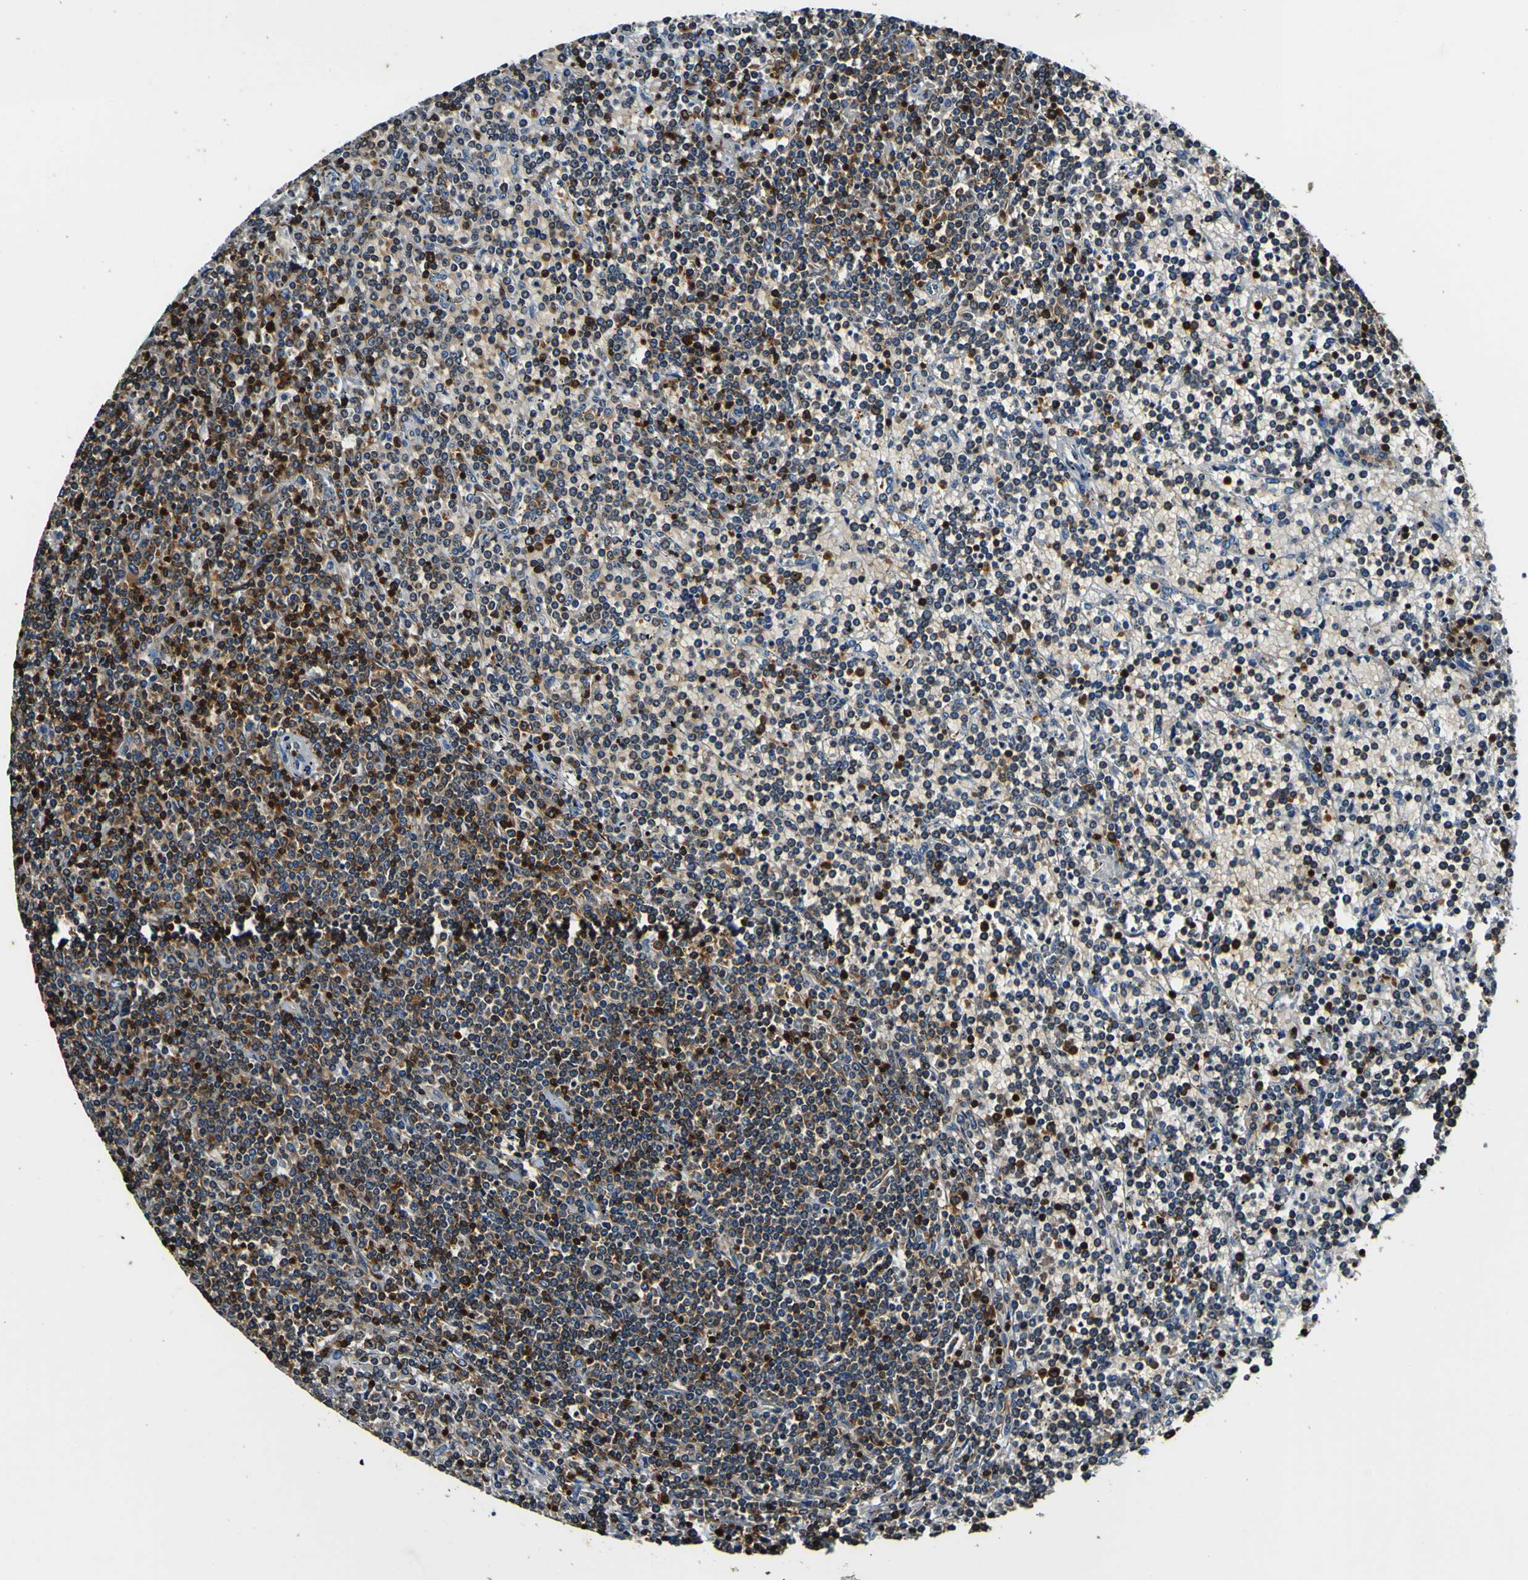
{"staining": {"intensity": "strong", "quantity": ">75%", "location": "cytoplasmic/membranous"}, "tissue": "lymphoma", "cell_type": "Tumor cells", "image_type": "cancer", "snomed": [{"axis": "morphology", "description": "Malignant lymphoma, non-Hodgkin's type, Low grade"}, {"axis": "topography", "description": "Spleen"}], "caption": "A high-resolution image shows immunohistochemistry staining of lymphoma, which reveals strong cytoplasmic/membranous positivity in approximately >75% of tumor cells.", "gene": "RHOT2", "patient": {"sex": "female", "age": 19}}